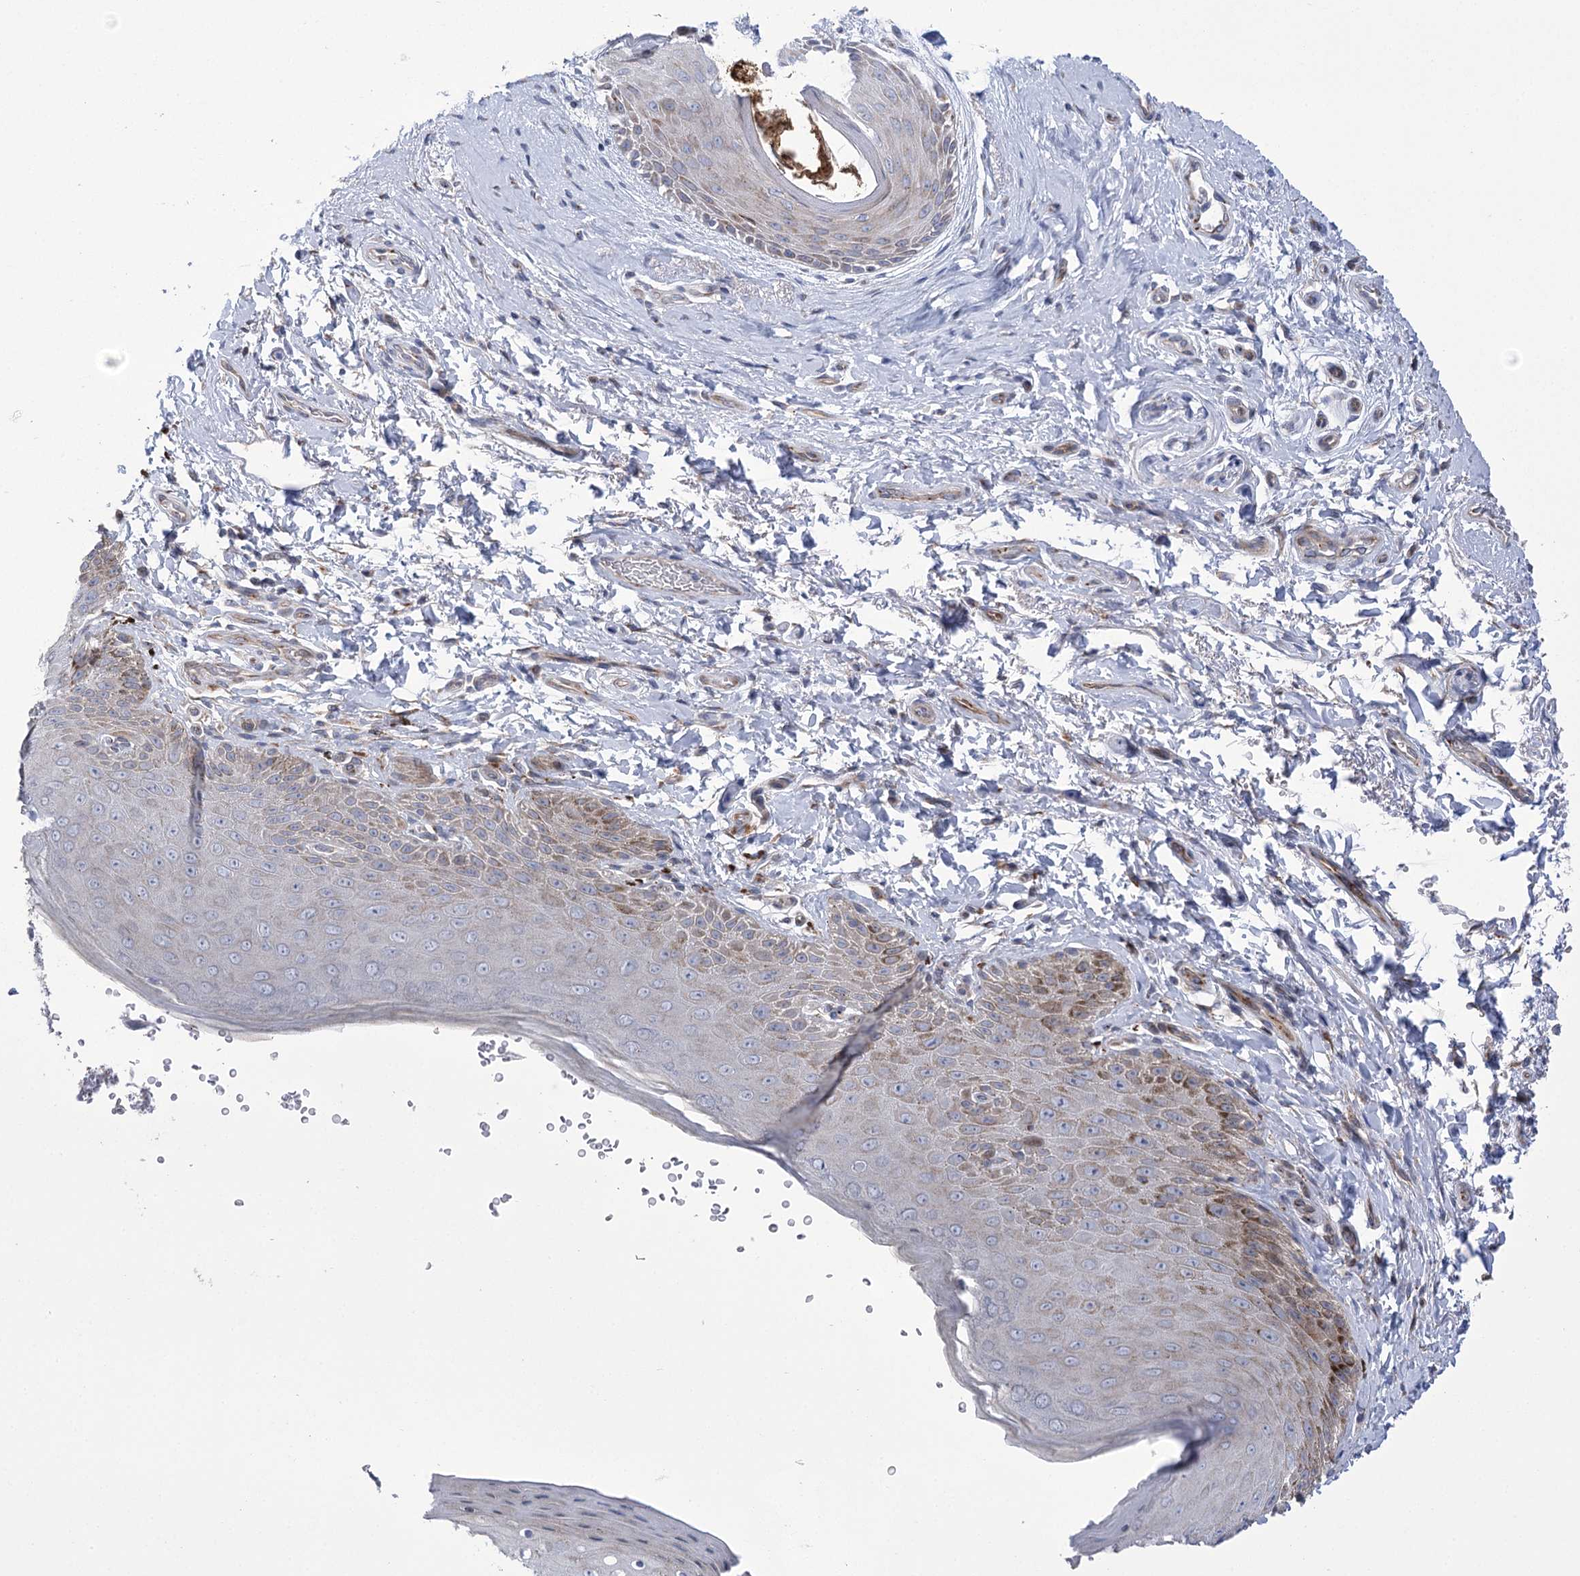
{"staining": {"intensity": "moderate", "quantity": "25%-75%", "location": "cytoplasmic/membranous"}, "tissue": "skin", "cell_type": "Epidermal cells", "image_type": "normal", "snomed": [{"axis": "morphology", "description": "Normal tissue, NOS"}, {"axis": "topography", "description": "Anal"}], "caption": "The image reveals a brown stain indicating the presence of a protein in the cytoplasmic/membranous of epidermal cells in skin. The protein is shown in brown color, while the nuclei are stained blue.", "gene": "NME7", "patient": {"sex": "male", "age": 44}}